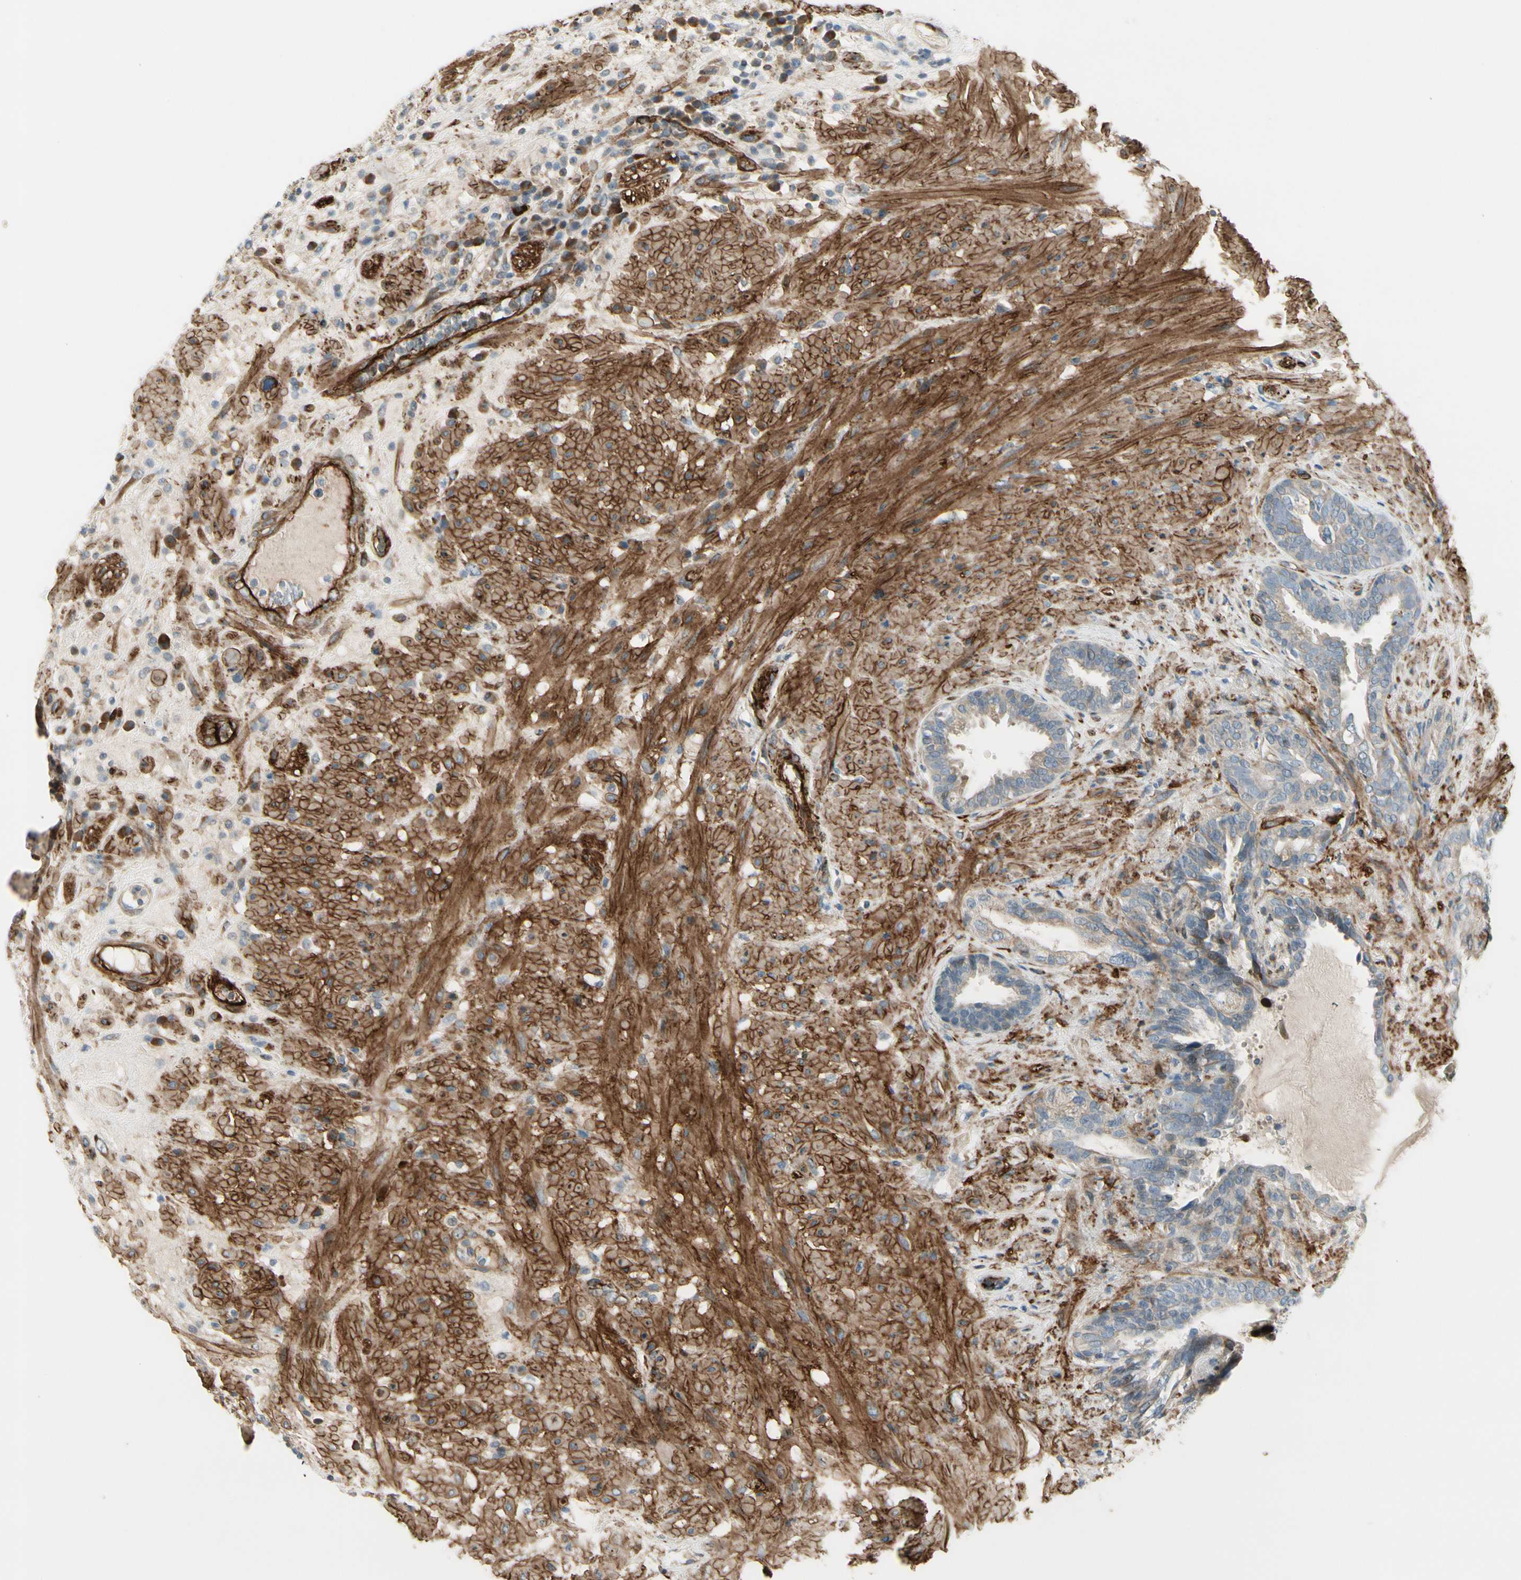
{"staining": {"intensity": "weak", "quantity": "<25%", "location": "cytoplasmic/membranous"}, "tissue": "seminal vesicle", "cell_type": "Glandular cells", "image_type": "normal", "snomed": [{"axis": "morphology", "description": "Normal tissue, NOS"}, {"axis": "topography", "description": "Seminal veicle"}], "caption": "An immunohistochemistry micrograph of benign seminal vesicle is shown. There is no staining in glandular cells of seminal vesicle. (Brightfield microscopy of DAB immunohistochemistry at high magnification).", "gene": "MCAM", "patient": {"sex": "male", "age": 61}}